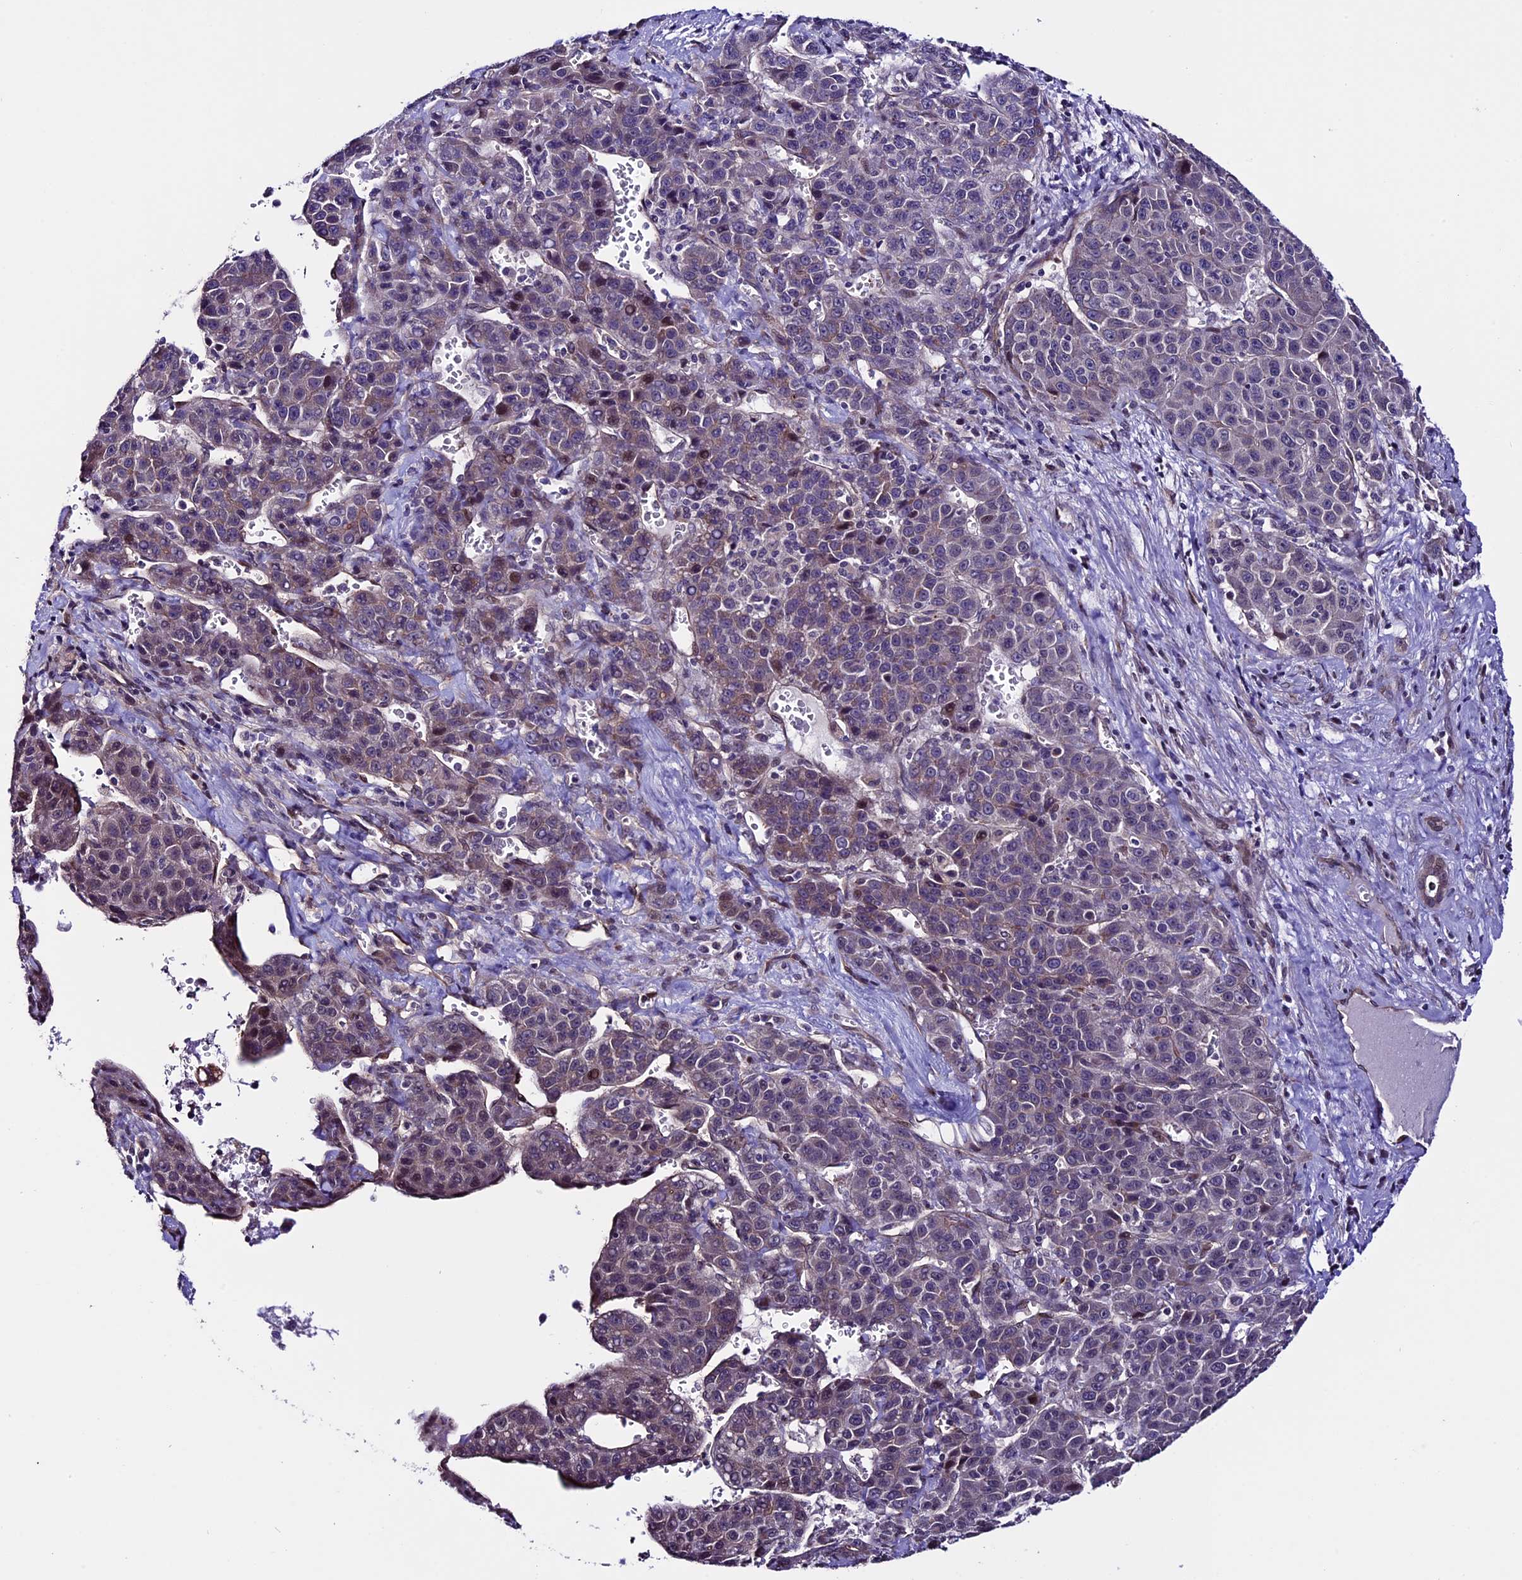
{"staining": {"intensity": "moderate", "quantity": "<25%", "location": "nuclear"}, "tissue": "liver cancer", "cell_type": "Tumor cells", "image_type": "cancer", "snomed": [{"axis": "morphology", "description": "Carcinoma, Hepatocellular, NOS"}, {"axis": "topography", "description": "Liver"}], "caption": "Moderate nuclear expression for a protein is seen in about <25% of tumor cells of liver cancer (hepatocellular carcinoma) using IHC.", "gene": "TMEM171", "patient": {"sex": "female", "age": 53}}